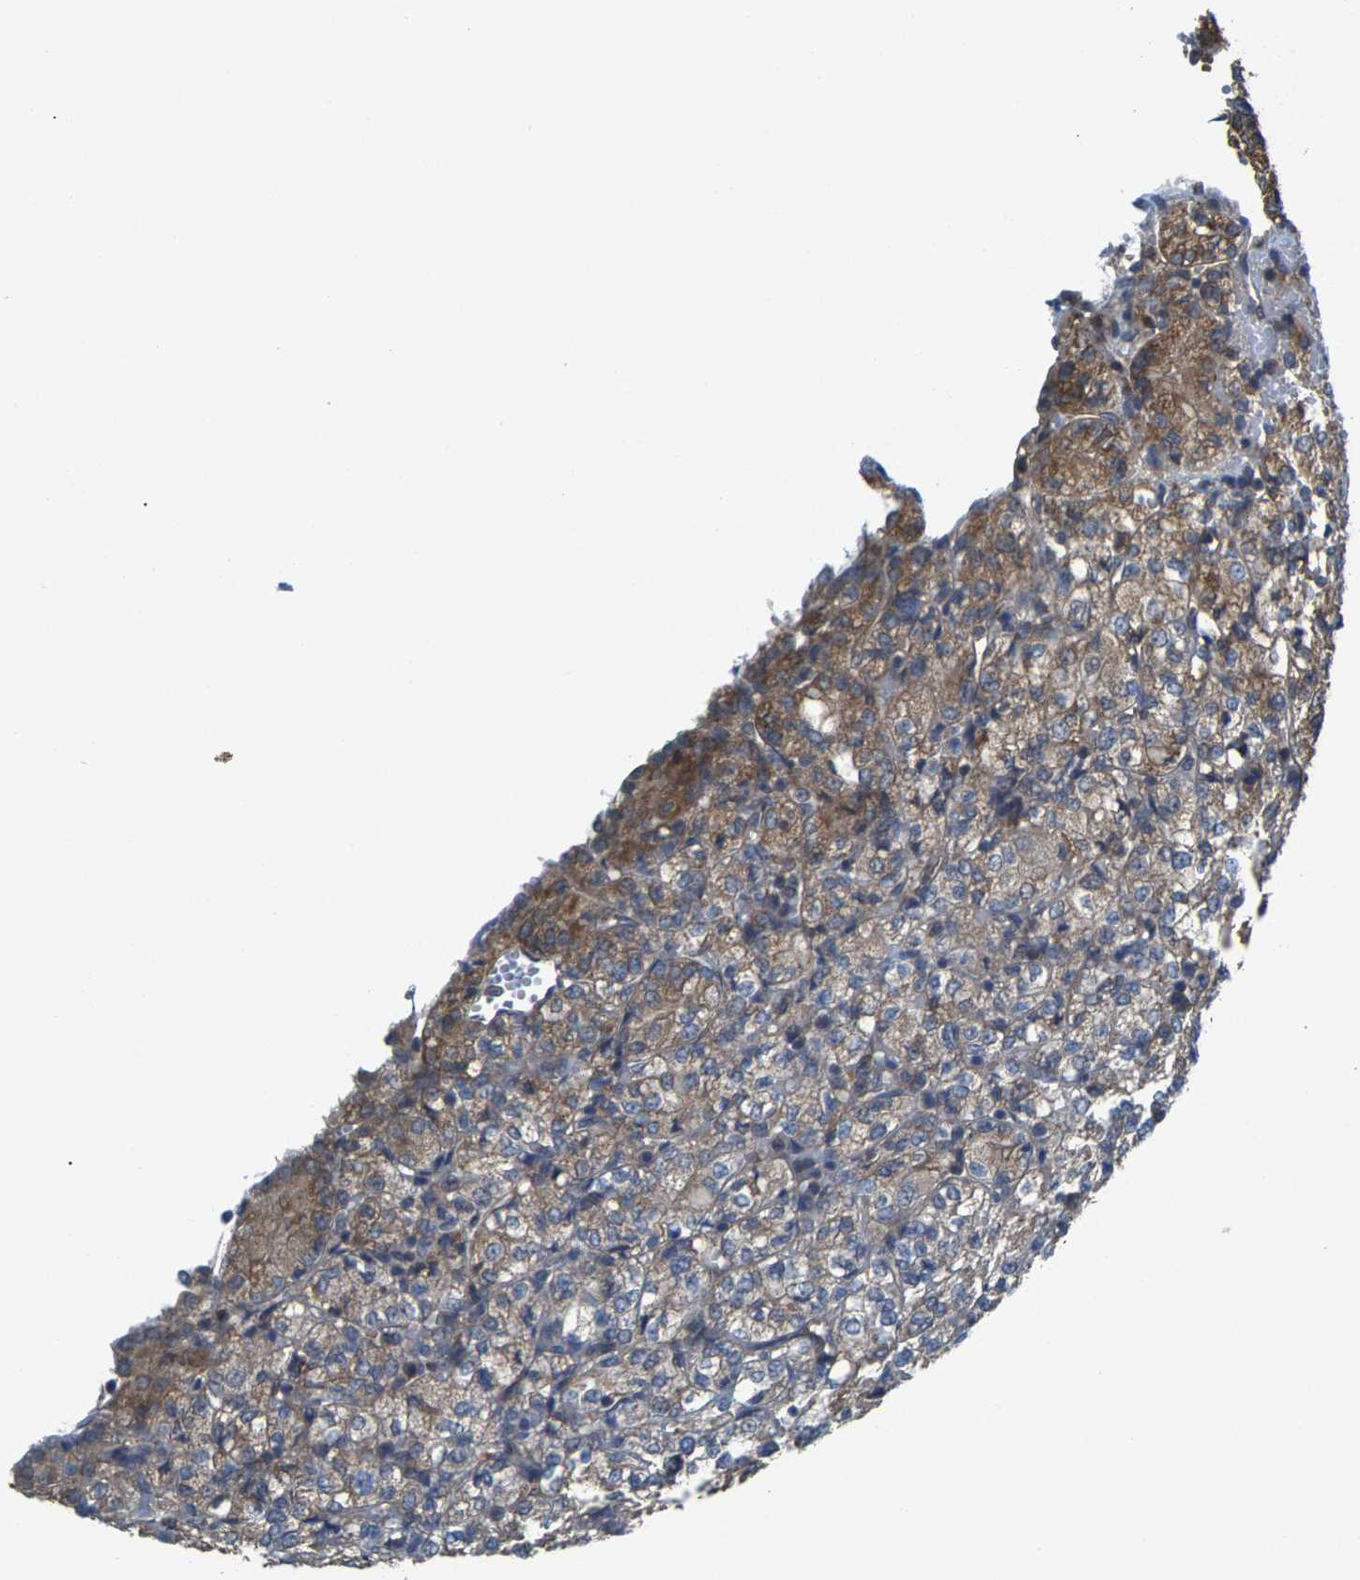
{"staining": {"intensity": "moderate", "quantity": "<25%", "location": "cytoplasmic/membranous"}, "tissue": "renal cancer", "cell_type": "Tumor cells", "image_type": "cancer", "snomed": [{"axis": "morphology", "description": "Adenocarcinoma, NOS"}, {"axis": "topography", "description": "Kidney"}], "caption": "The micrograph demonstrates staining of adenocarcinoma (renal), revealing moderate cytoplasmic/membranous protein positivity (brown color) within tumor cells.", "gene": "MRM1", "patient": {"sex": "male", "age": 77}}